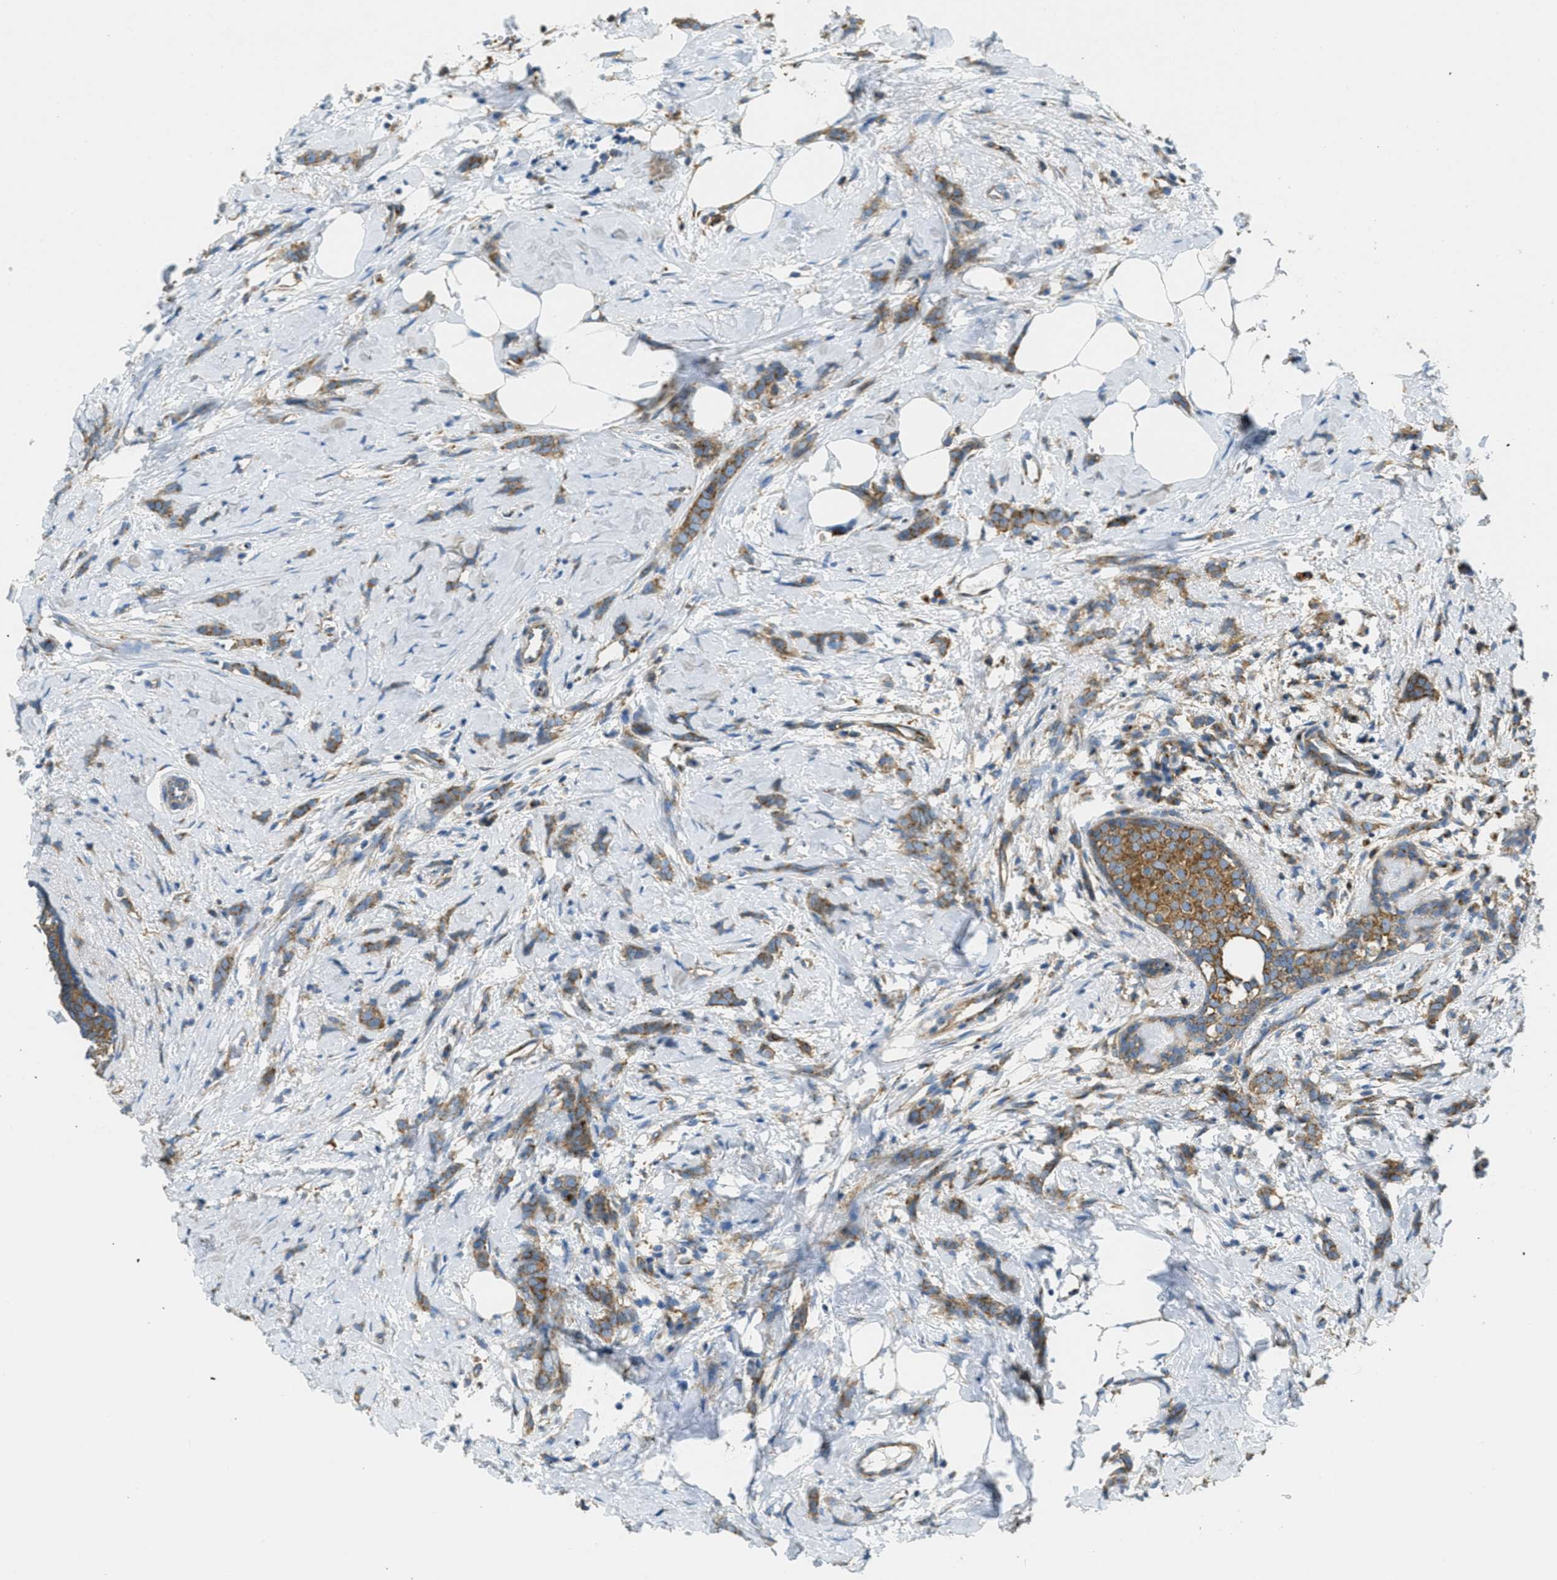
{"staining": {"intensity": "moderate", "quantity": ">75%", "location": "cytoplasmic/membranous"}, "tissue": "breast cancer", "cell_type": "Tumor cells", "image_type": "cancer", "snomed": [{"axis": "morphology", "description": "Lobular carcinoma, in situ"}, {"axis": "morphology", "description": "Lobular carcinoma"}, {"axis": "topography", "description": "Breast"}], "caption": "IHC of human breast lobular carcinoma reveals medium levels of moderate cytoplasmic/membranous positivity in about >75% of tumor cells.", "gene": "AP2B1", "patient": {"sex": "female", "age": 41}}